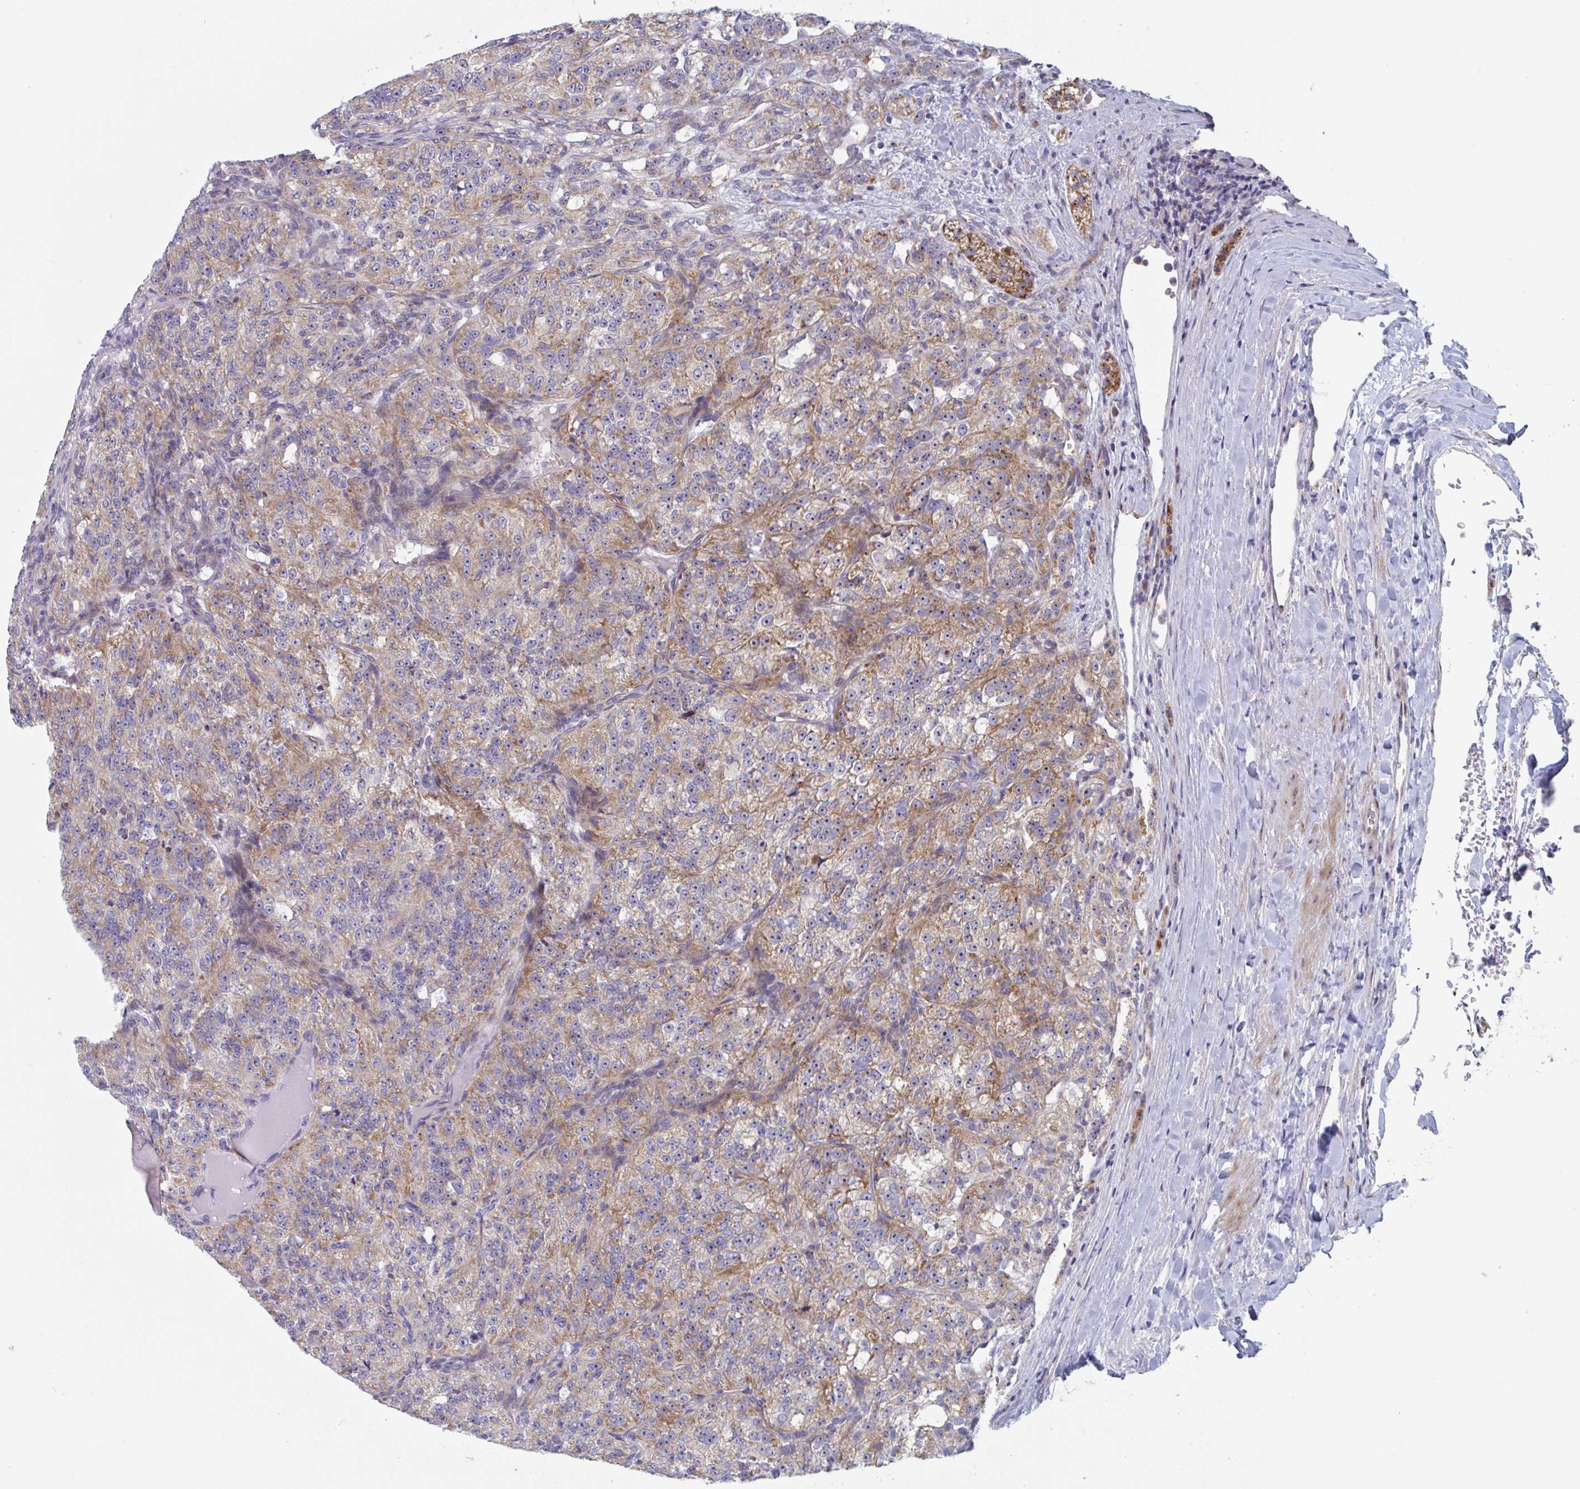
{"staining": {"intensity": "moderate", "quantity": "25%-75%", "location": "cytoplasmic/membranous,nuclear"}, "tissue": "renal cancer", "cell_type": "Tumor cells", "image_type": "cancer", "snomed": [{"axis": "morphology", "description": "Adenocarcinoma, NOS"}, {"axis": "topography", "description": "Kidney"}], "caption": "Immunohistochemical staining of human adenocarcinoma (renal) reveals medium levels of moderate cytoplasmic/membranous and nuclear protein staining in about 25%-75% of tumor cells.", "gene": "MRPL53", "patient": {"sex": "female", "age": 63}}